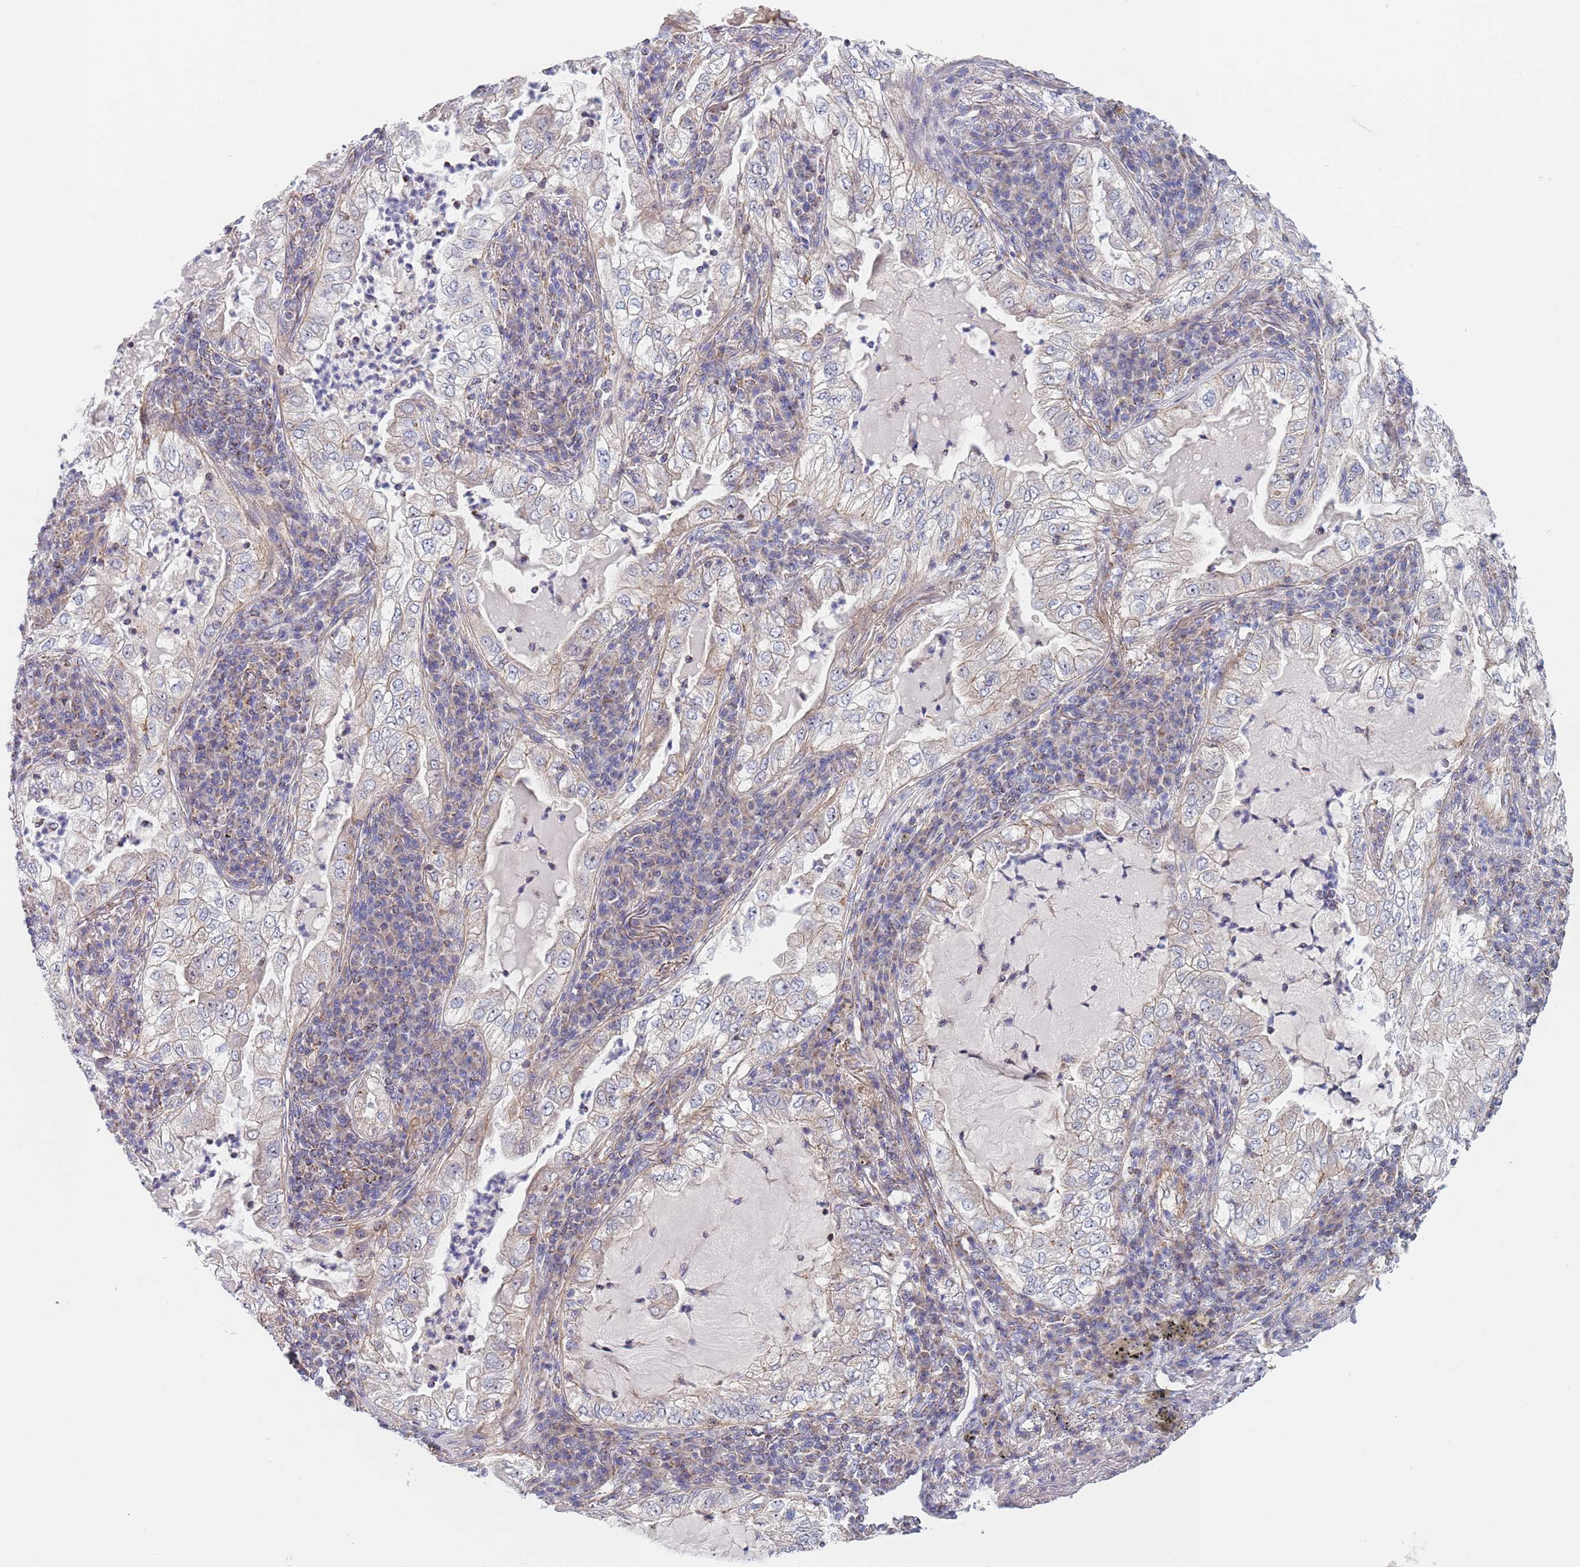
{"staining": {"intensity": "weak", "quantity": "25%-75%", "location": "cytoplasmic/membranous"}, "tissue": "lung cancer", "cell_type": "Tumor cells", "image_type": "cancer", "snomed": [{"axis": "morphology", "description": "Adenocarcinoma, NOS"}, {"axis": "topography", "description": "Lung"}], "caption": "Protein staining displays weak cytoplasmic/membranous positivity in approximately 25%-75% of tumor cells in adenocarcinoma (lung).", "gene": "PWWP3A", "patient": {"sex": "female", "age": 73}}